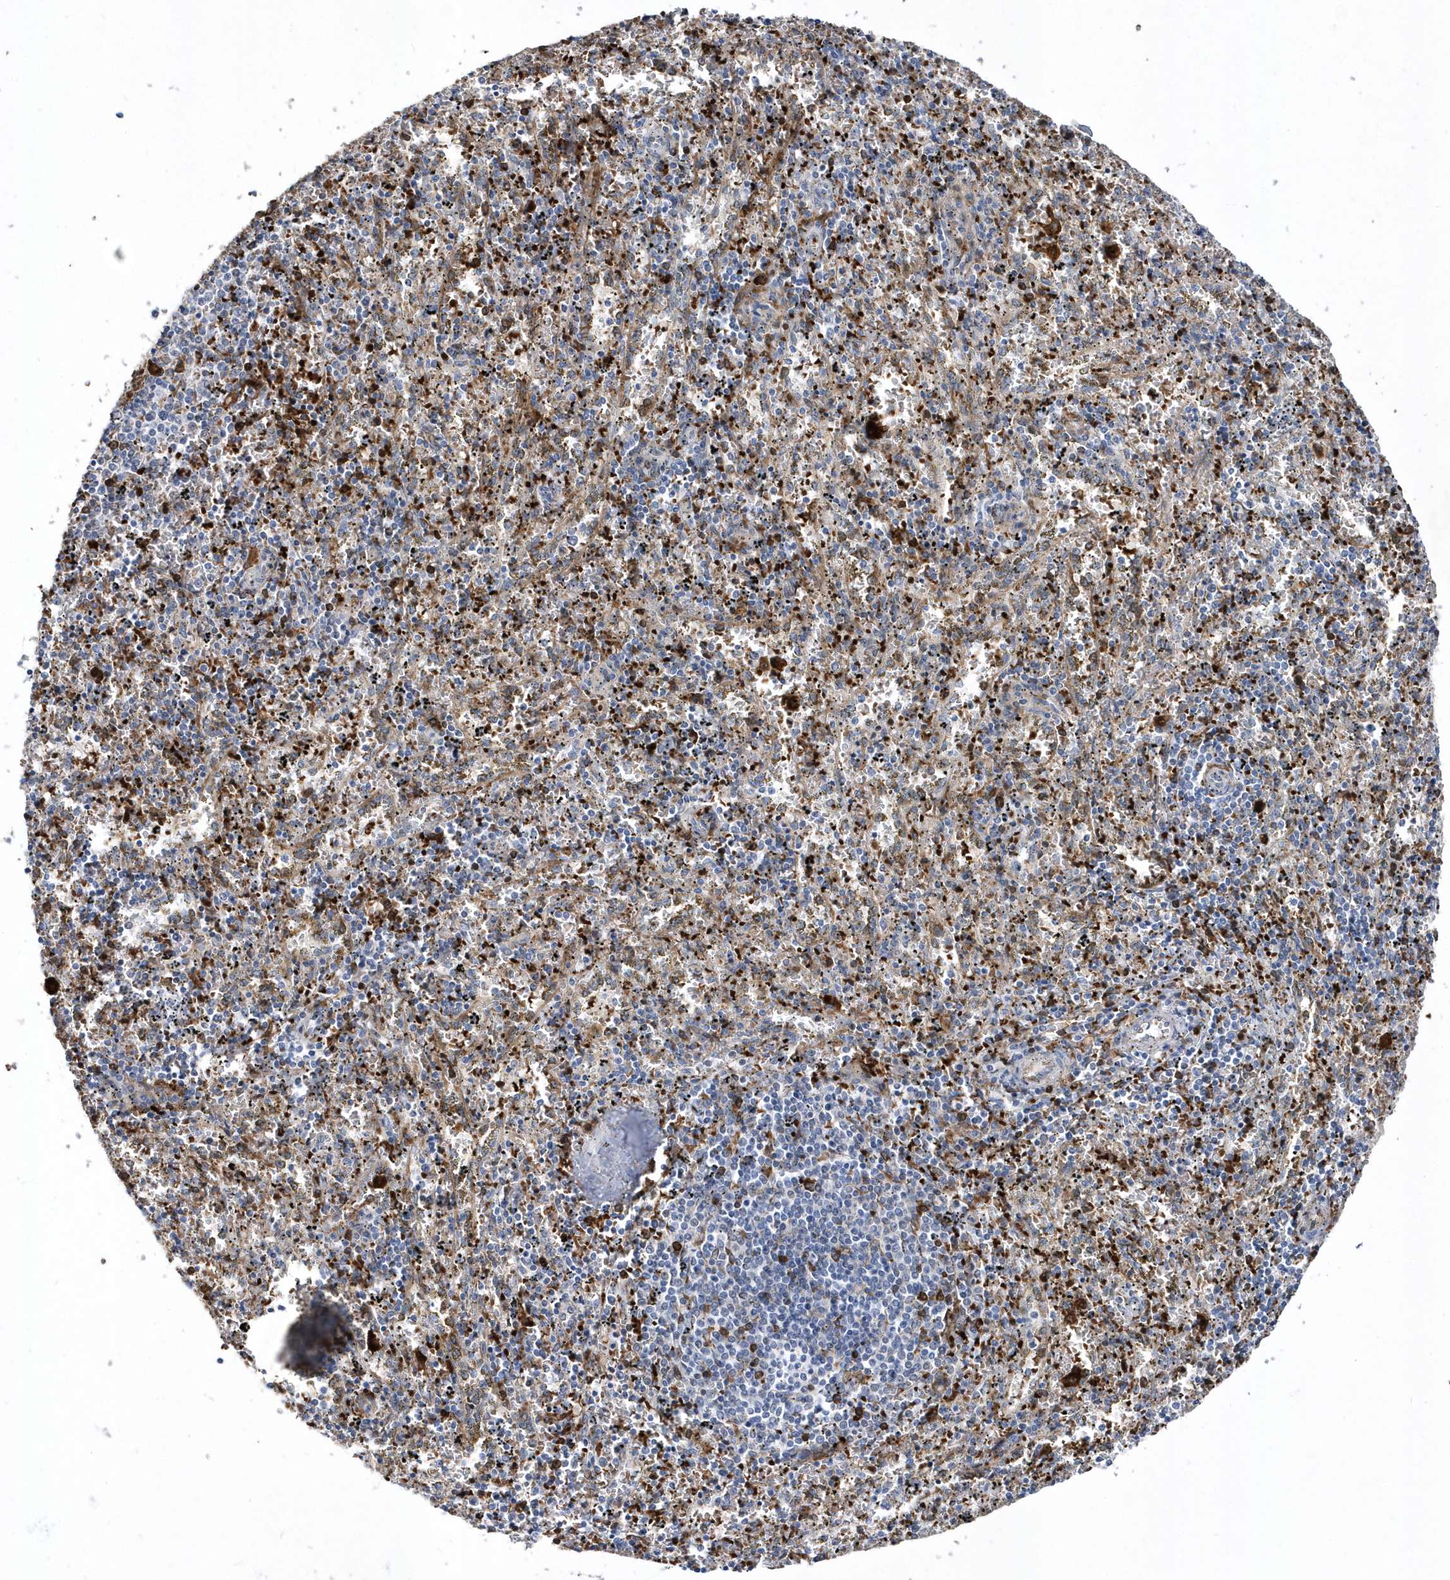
{"staining": {"intensity": "negative", "quantity": "none", "location": "none"}, "tissue": "spleen", "cell_type": "Cells in red pulp", "image_type": "normal", "snomed": [{"axis": "morphology", "description": "Normal tissue, NOS"}, {"axis": "topography", "description": "Spleen"}], "caption": "Immunohistochemical staining of unremarkable human spleen reveals no significant staining in cells in red pulp.", "gene": "ZNF875", "patient": {"sex": "male", "age": 11}}